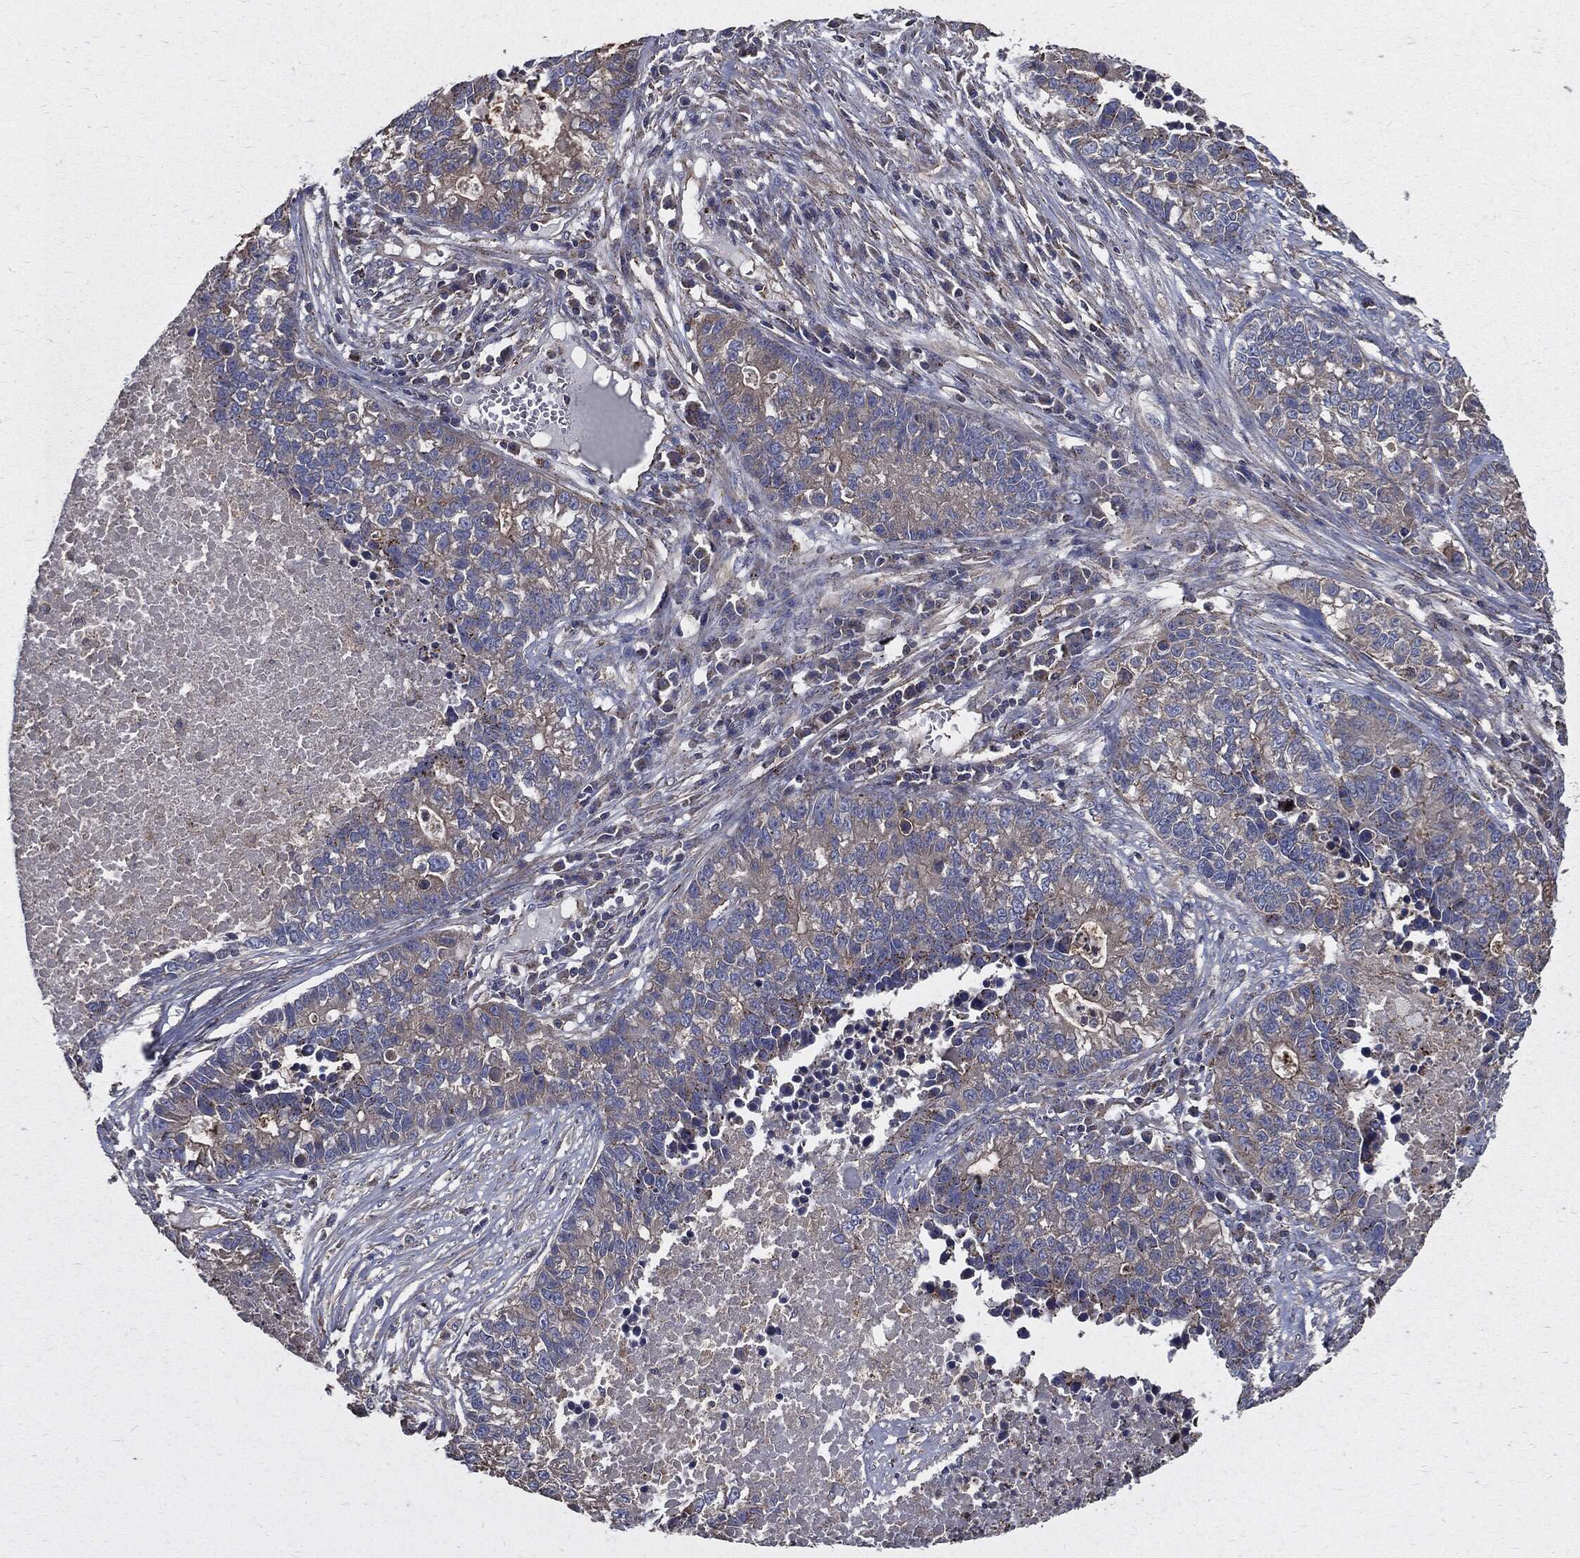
{"staining": {"intensity": "weak", "quantity": "<25%", "location": "cytoplasmic/membranous"}, "tissue": "lung cancer", "cell_type": "Tumor cells", "image_type": "cancer", "snomed": [{"axis": "morphology", "description": "Adenocarcinoma, NOS"}, {"axis": "topography", "description": "Lung"}], "caption": "This is an immunohistochemistry (IHC) micrograph of adenocarcinoma (lung). There is no staining in tumor cells.", "gene": "PDCD6IP", "patient": {"sex": "male", "age": 57}}